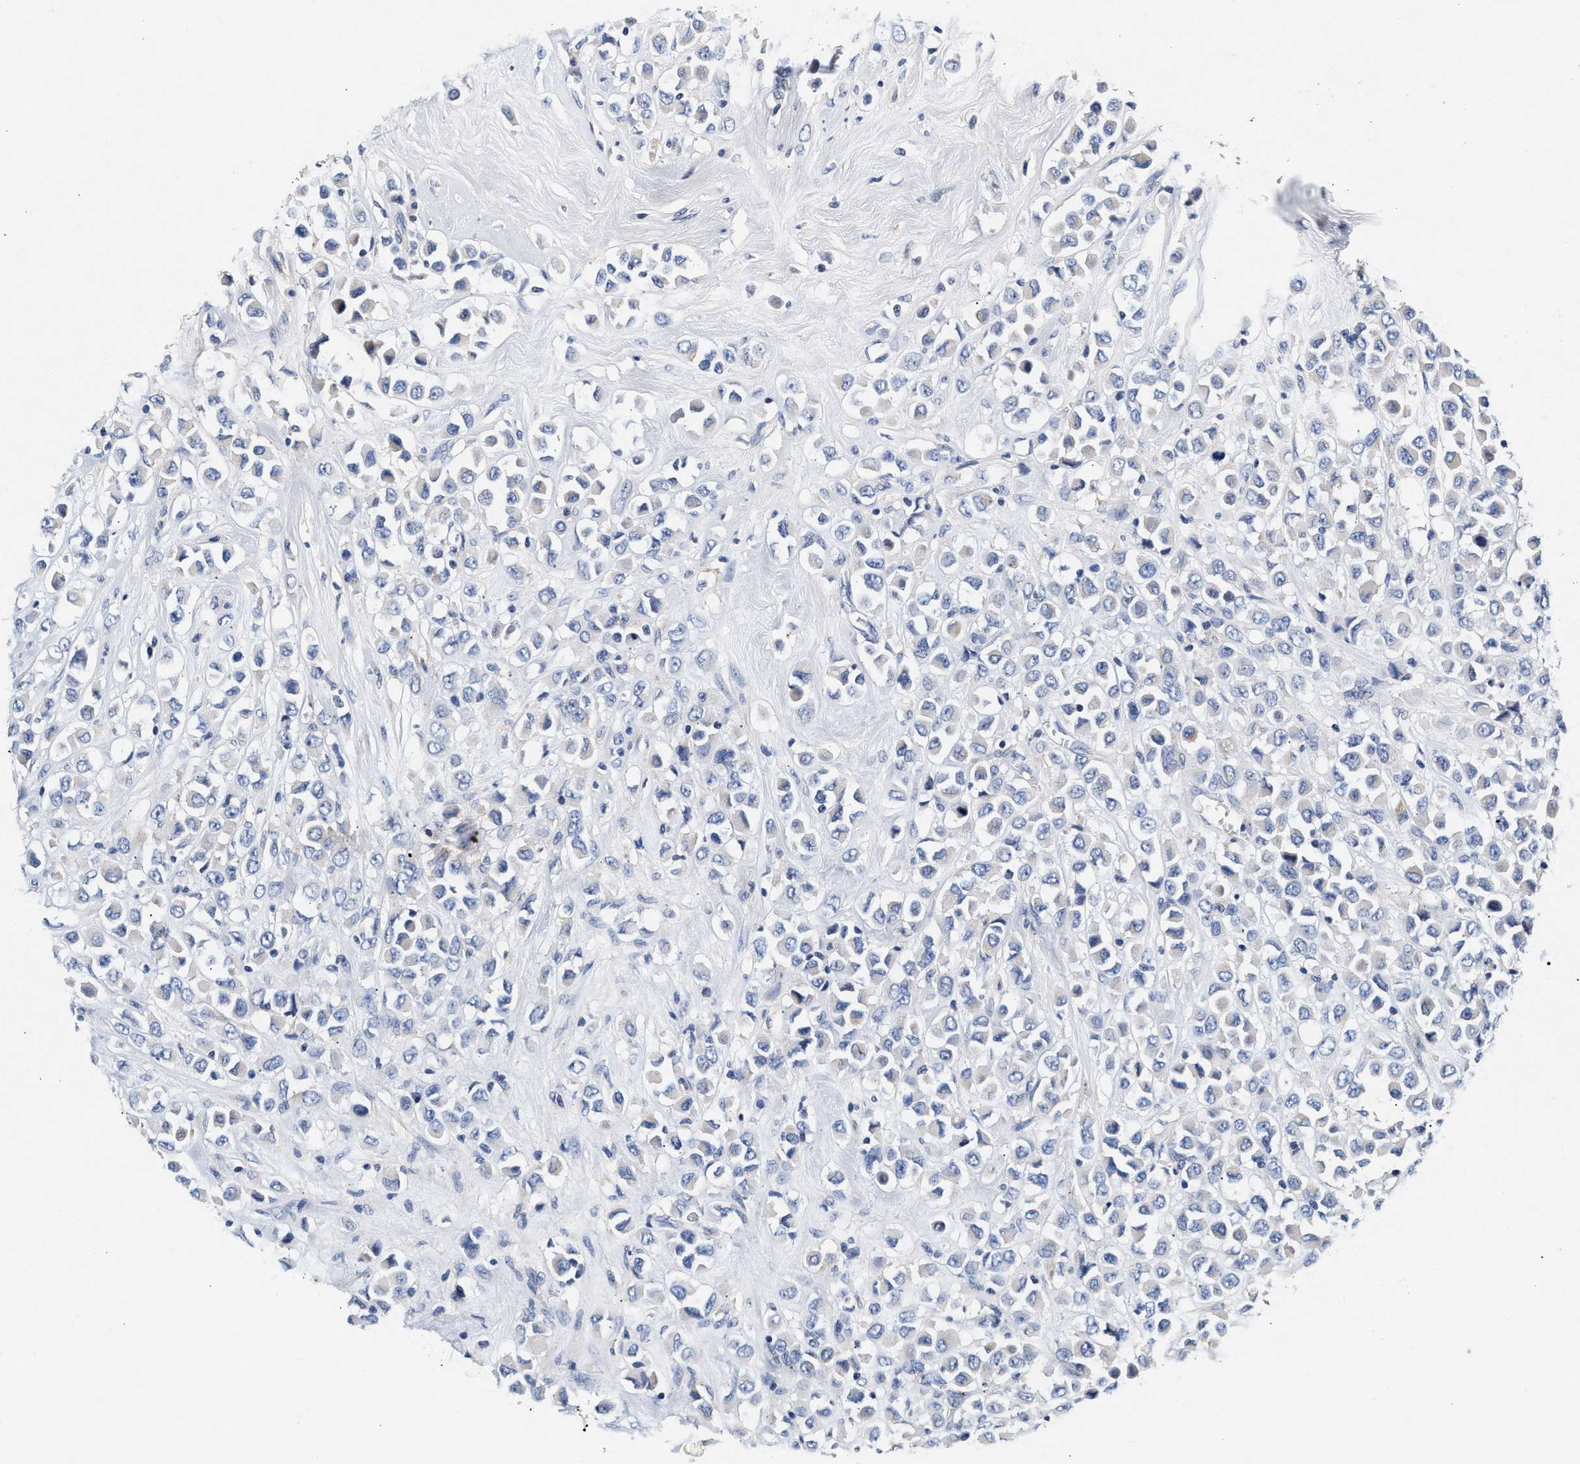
{"staining": {"intensity": "negative", "quantity": "none", "location": "none"}, "tissue": "breast cancer", "cell_type": "Tumor cells", "image_type": "cancer", "snomed": [{"axis": "morphology", "description": "Duct carcinoma"}, {"axis": "topography", "description": "Breast"}], "caption": "Immunohistochemistry (IHC) micrograph of breast cancer (intraductal carcinoma) stained for a protein (brown), which reveals no staining in tumor cells.", "gene": "GNAI3", "patient": {"sex": "female", "age": 61}}